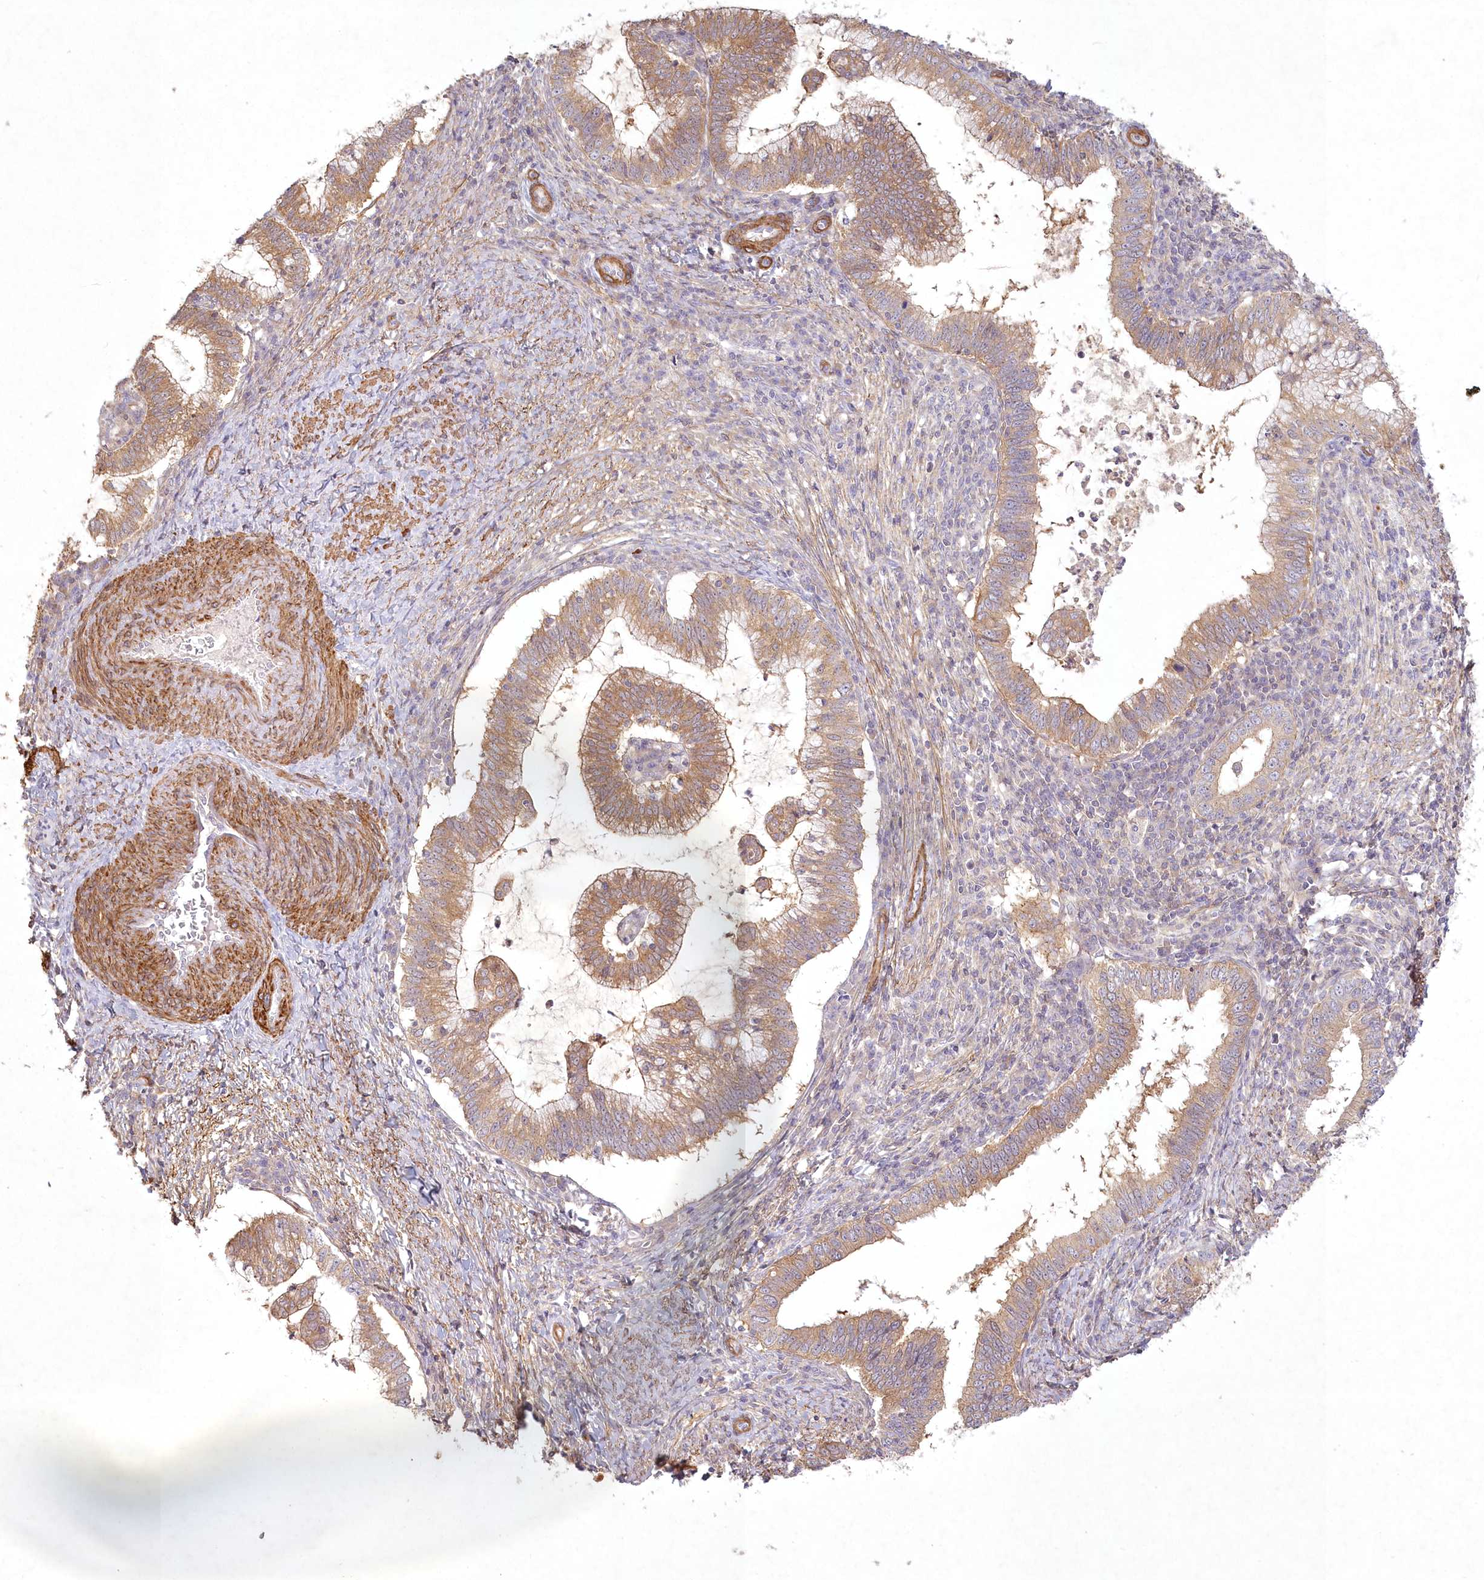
{"staining": {"intensity": "moderate", "quantity": "25%-75%", "location": "cytoplasmic/membranous"}, "tissue": "cervical cancer", "cell_type": "Tumor cells", "image_type": "cancer", "snomed": [{"axis": "morphology", "description": "Adenocarcinoma, NOS"}, {"axis": "topography", "description": "Cervix"}], "caption": "Cervical adenocarcinoma stained with immunohistochemistry (IHC) exhibits moderate cytoplasmic/membranous staining in approximately 25%-75% of tumor cells.", "gene": "INPP4B", "patient": {"sex": "female", "age": 36}}